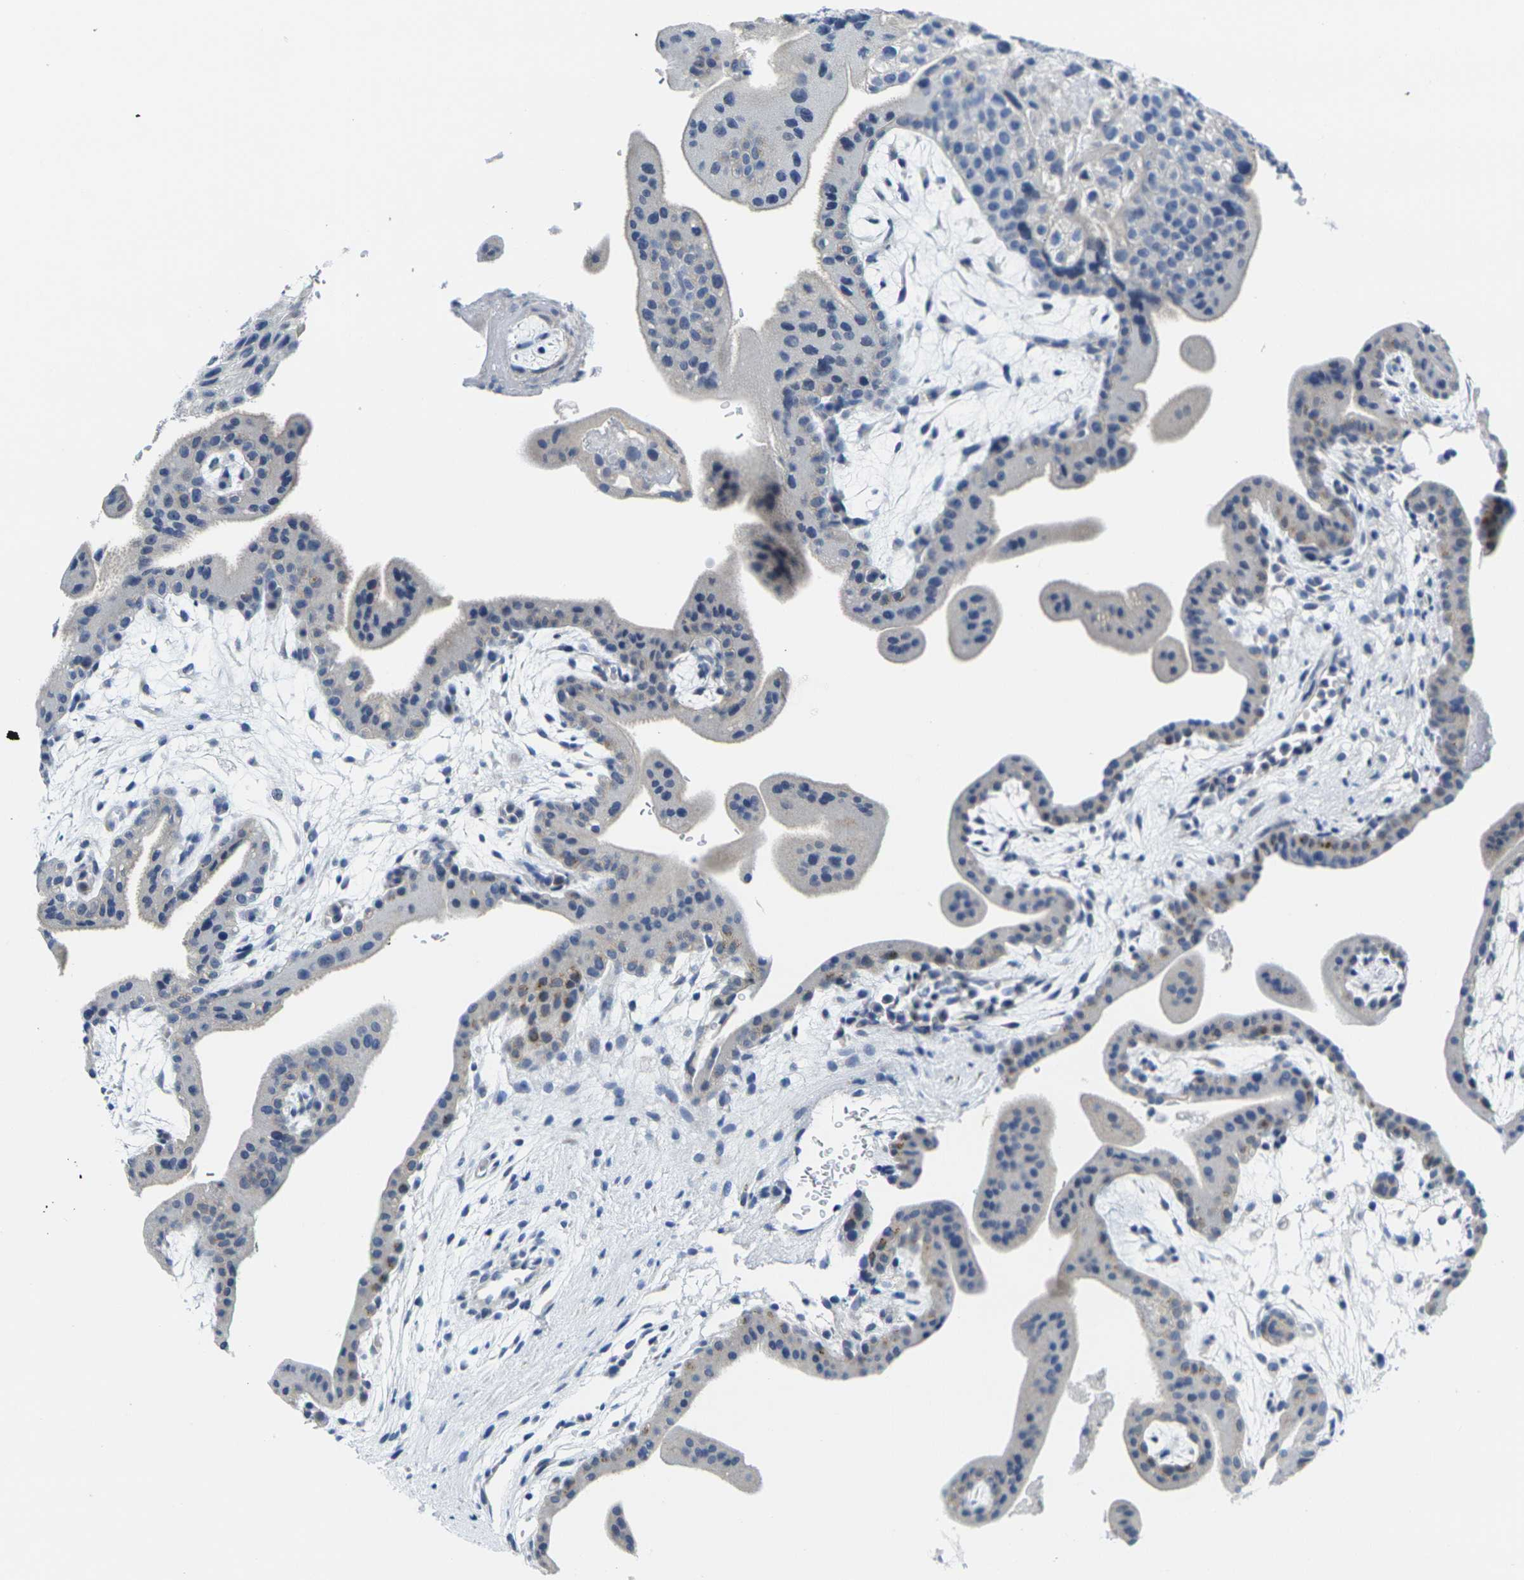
{"staining": {"intensity": "moderate", "quantity": "<25%", "location": "cytoplasmic/membranous"}, "tissue": "placenta", "cell_type": "Trophoblastic cells", "image_type": "normal", "snomed": [{"axis": "morphology", "description": "Normal tissue, NOS"}, {"axis": "topography", "description": "Placenta"}], "caption": "Immunohistochemical staining of unremarkable human placenta exhibits <25% levels of moderate cytoplasmic/membranous protein expression in approximately <25% of trophoblastic cells.", "gene": "CRK", "patient": {"sex": "female", "age": 35}}